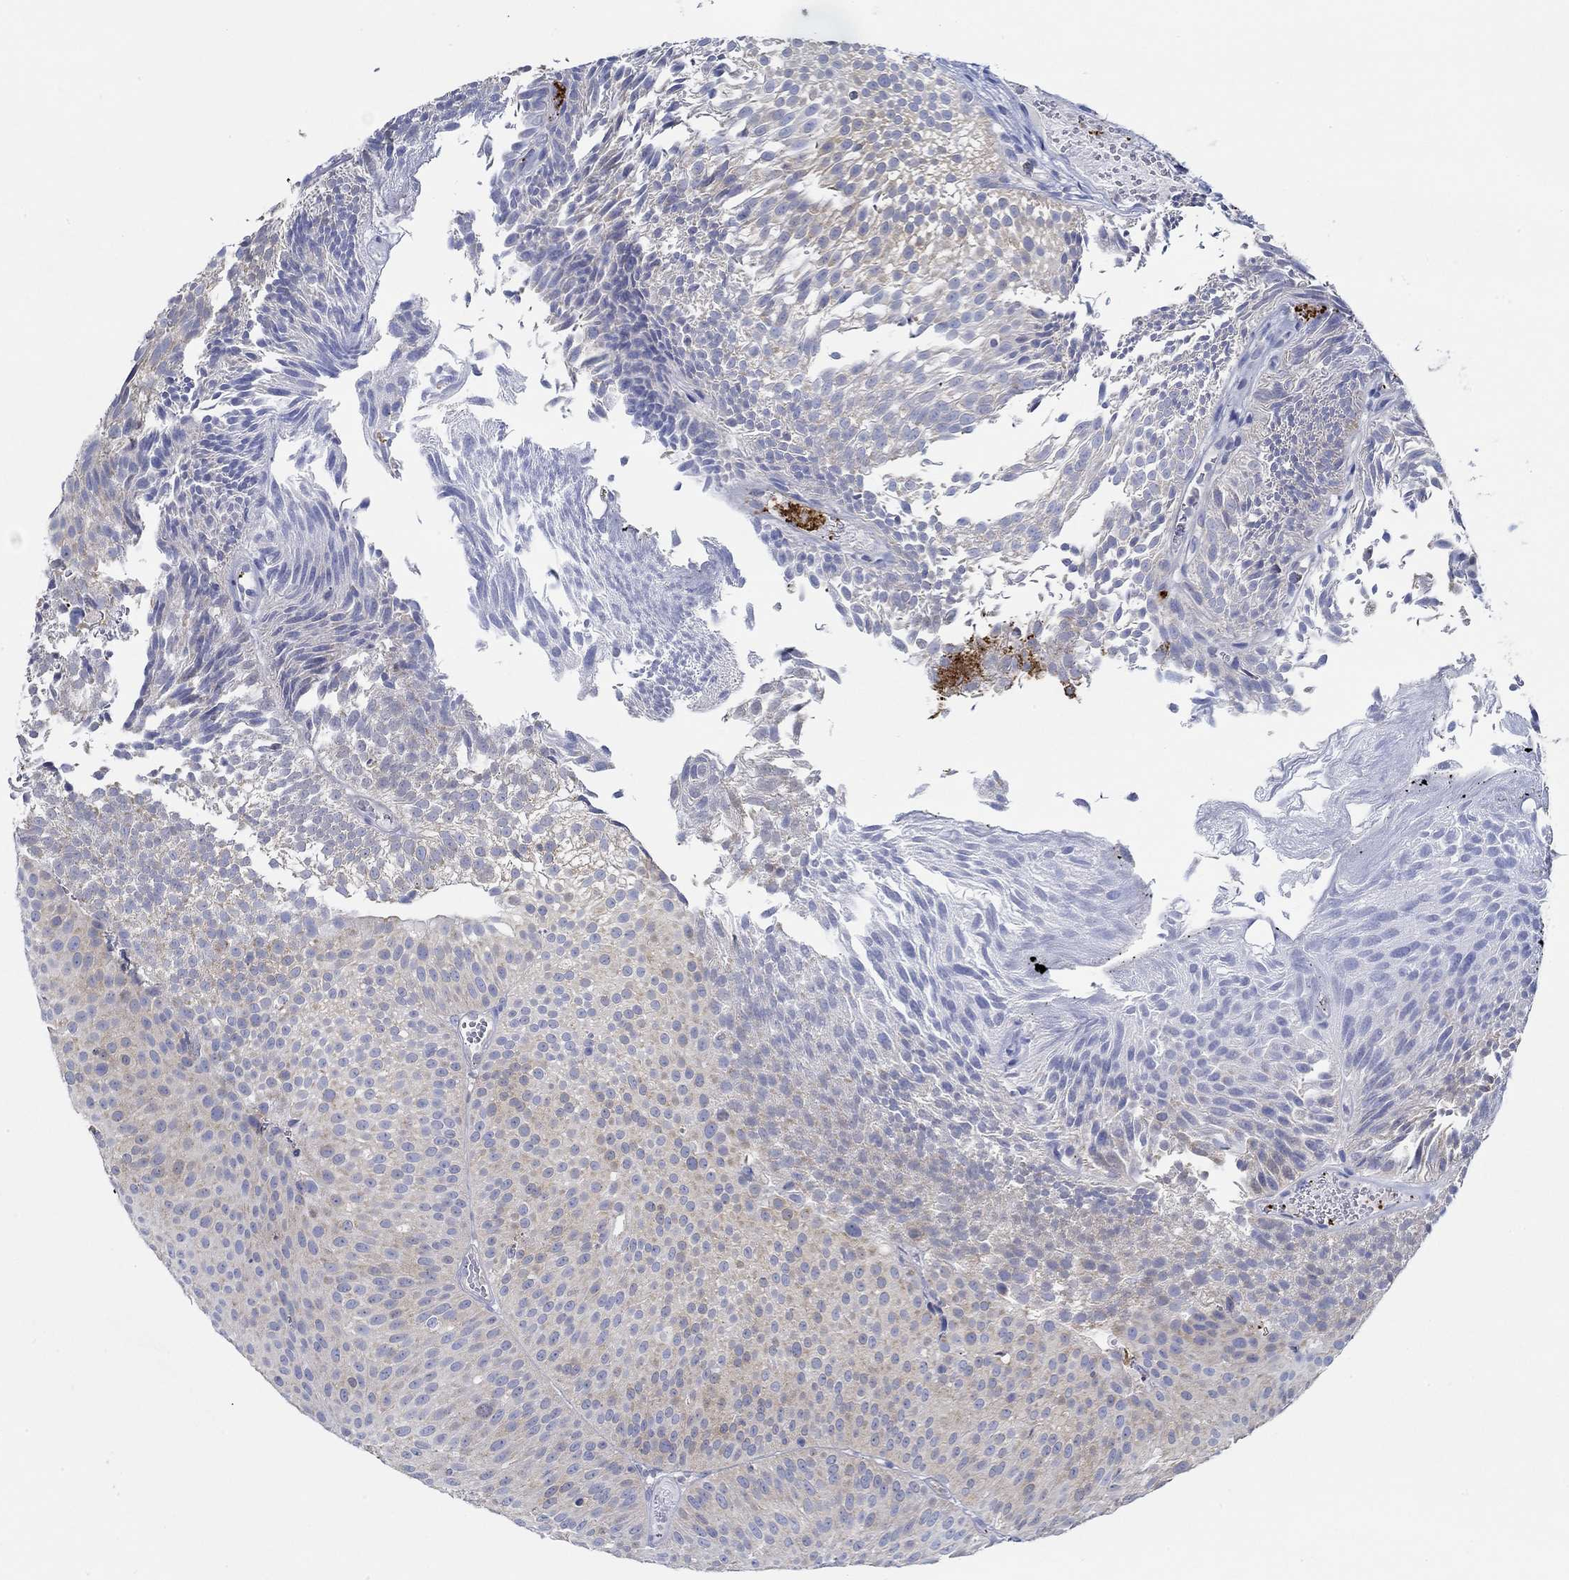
{"staining": {"intensity": "moderate", "quantity": "<25%", "location": "cytoplasmic/membranous"}, "tissue": "urothelial cancer", "cell_type": "Tumor cells", "image_type": "cancer", "snomed": [{"axis": "morphology", "description": "Urothelial carcinoma, Low grade"}, {"axis": "topography", "description": "Urinary bladder"}], "caption": "Protein expression analysis of human urothelial cancer reveals moderate cytoplasmic/membranous staining in approximately <25% of tumor cells. (Stains: DAB (3,3'-diaminobenzidine) in brown, nuclei in blue, Microscopy: brightfield microscopy at high magnification).", "gene": "SLC27A3", "patient": {"sex": "male", "age": 65}}